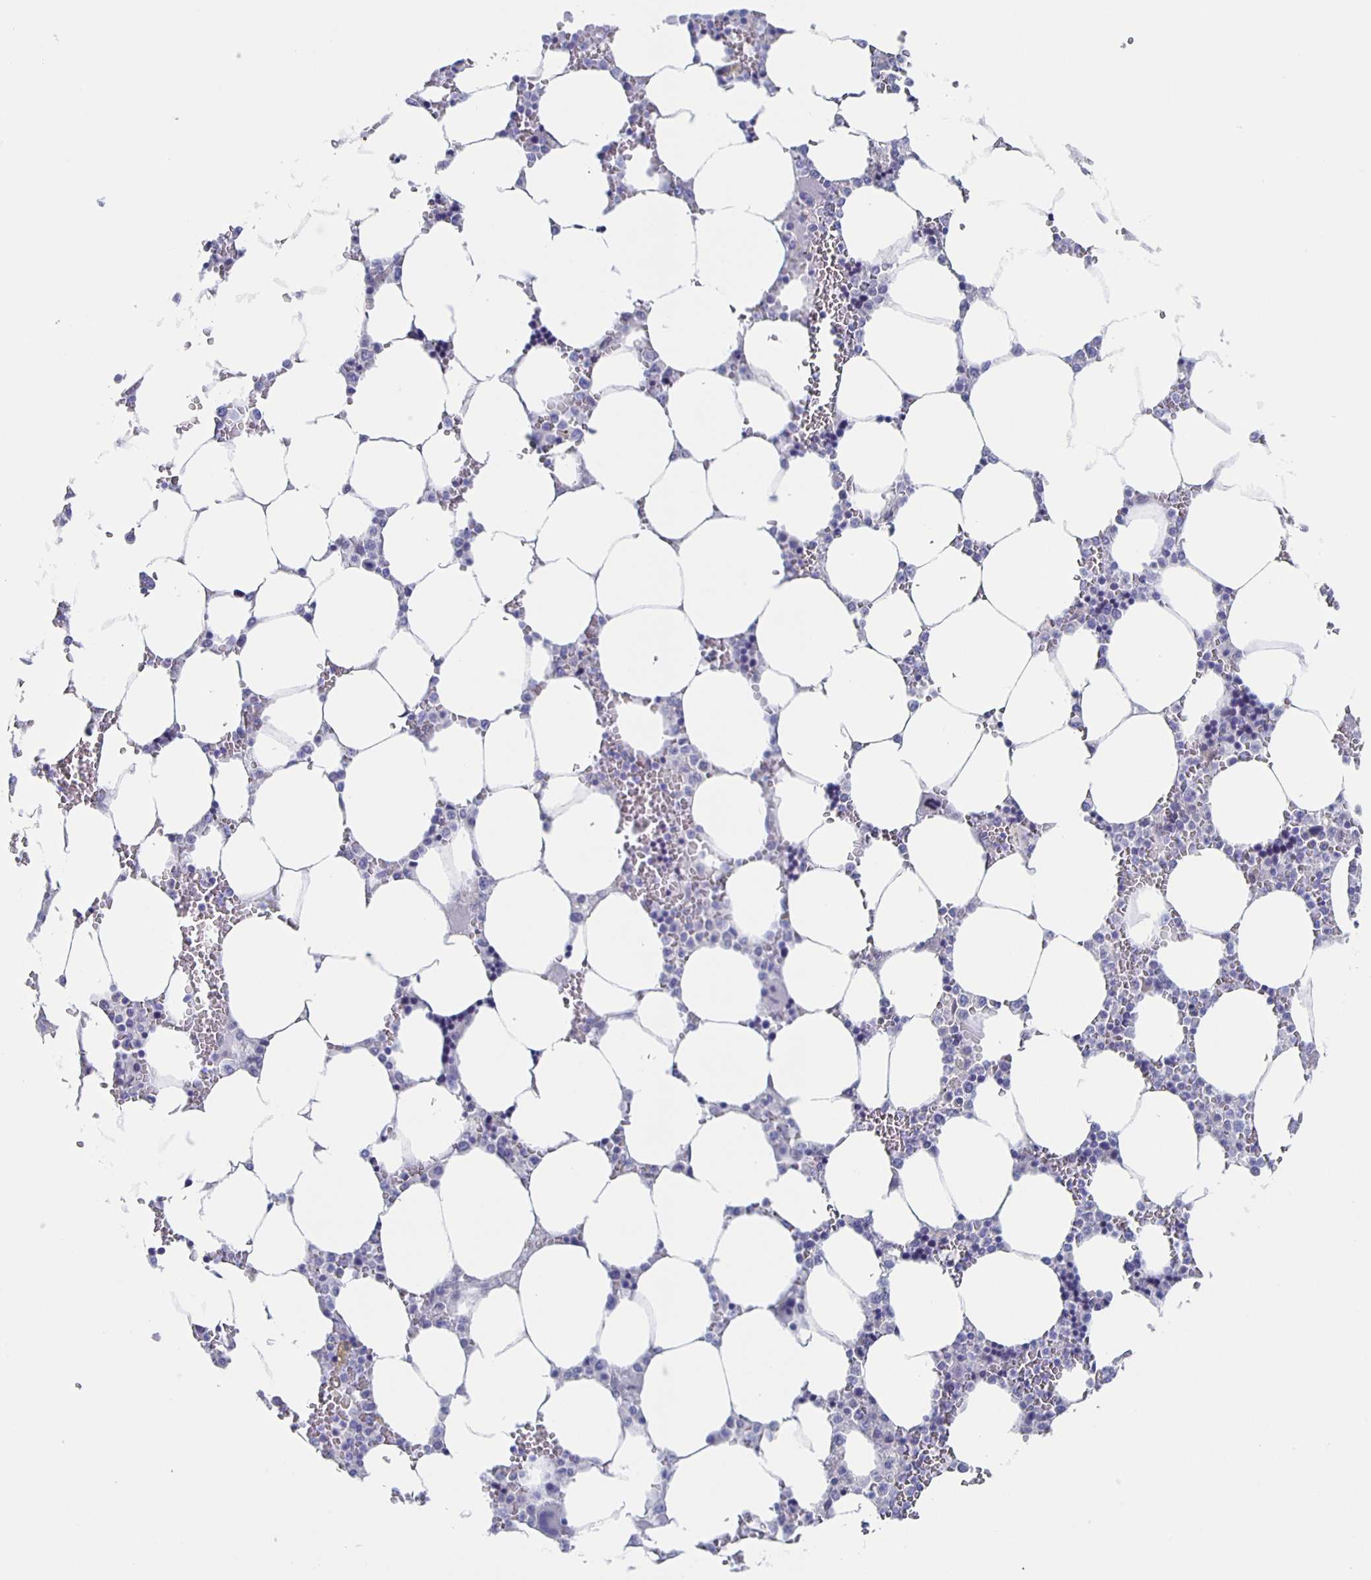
{"staining": {"intensity": "negative", "quantity": "none", "location": "none"}, "tissue": "bone marrow", "cell_type": "Hematopoietic cells", "image_type": "normal", "snomed": [{"axis": "morphology", "description": "Normal tissue, NOS"}, {"axis": "topography", "description": "Bone marrow"}], "caption": "This is an IHC histopathology image of benign bone marrow. There is no staining in hematopoietic cells.", "gene": "CCDC17", "patient": {"sex": "male", "age": 64}}